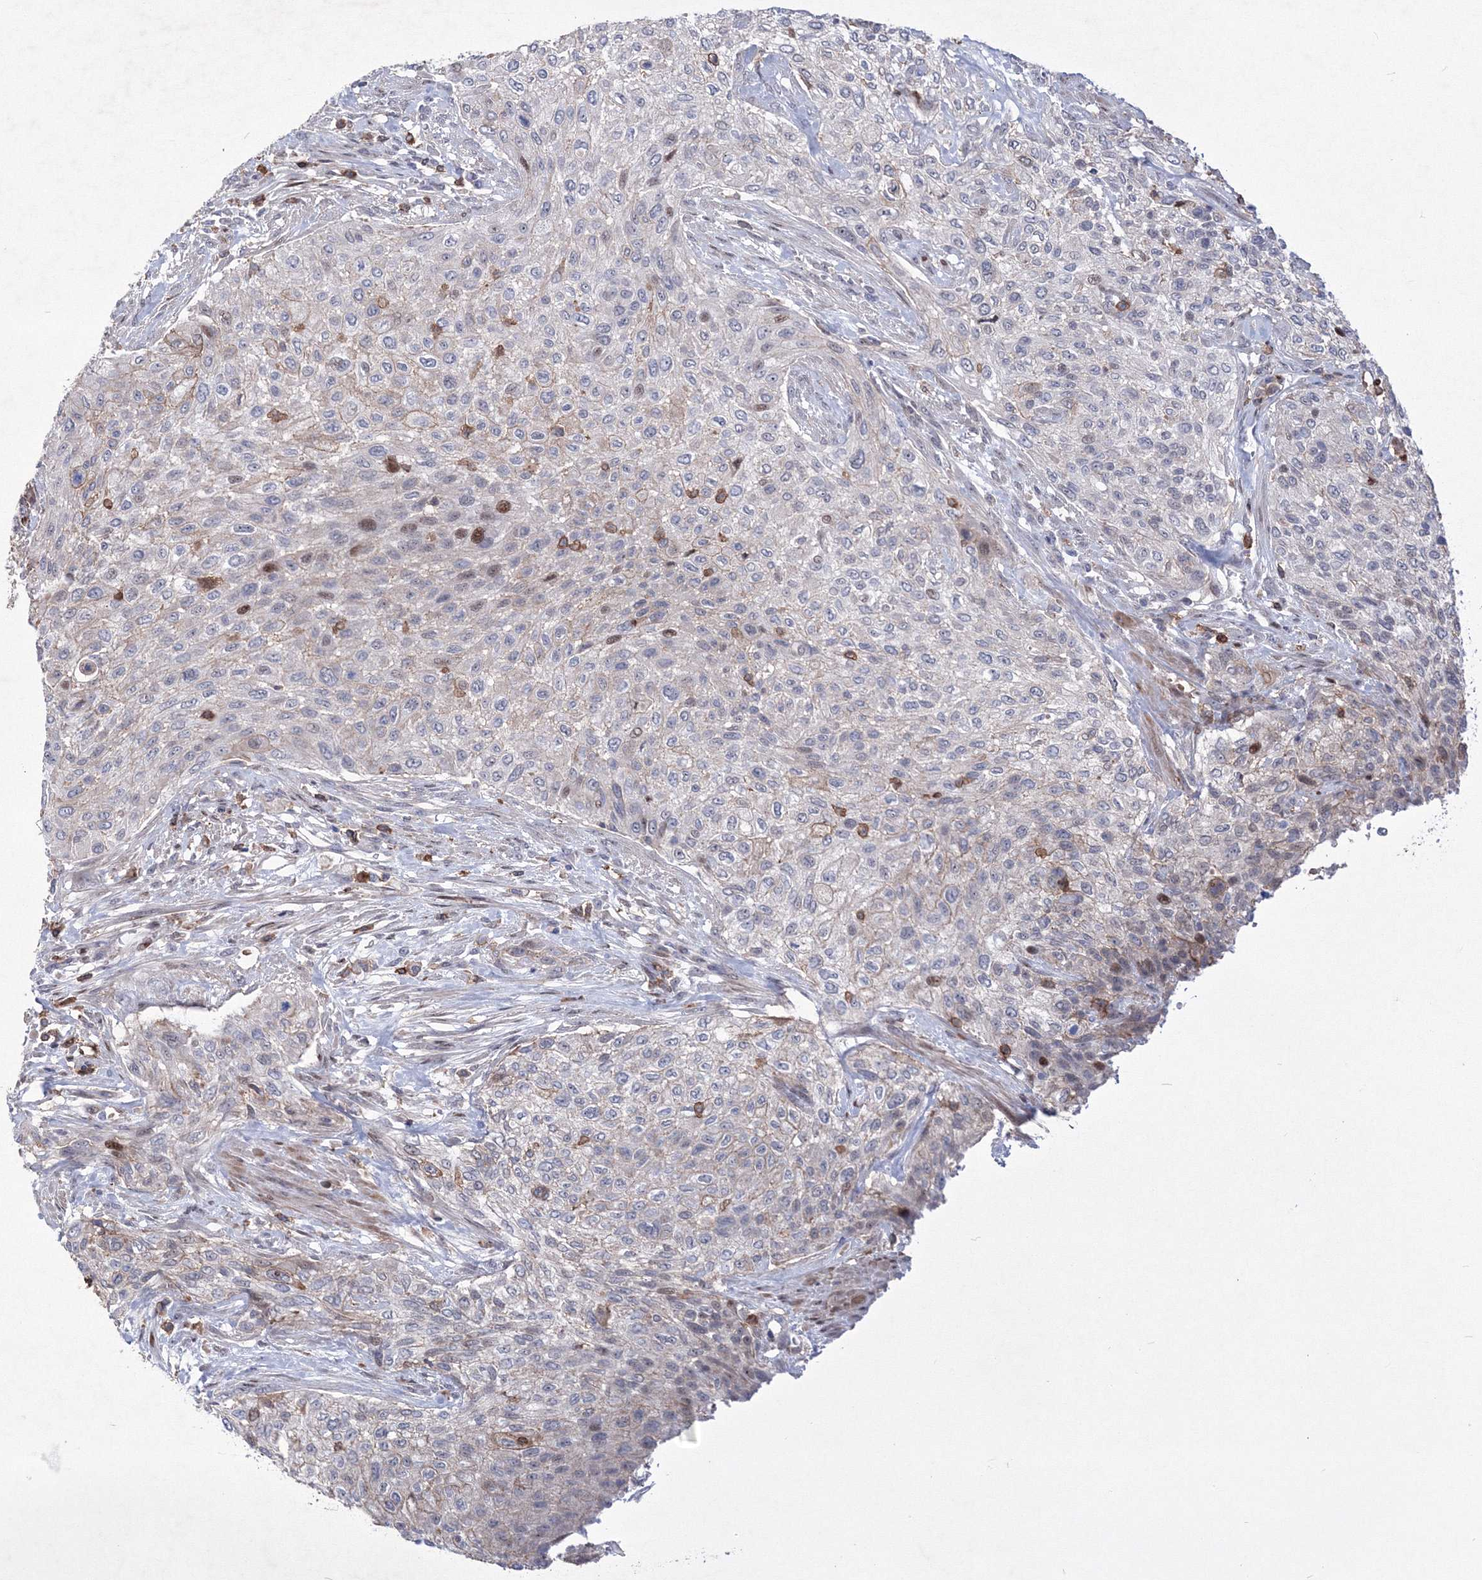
{"staining": {"intensity": "moderate", "quantity": "<25%", "location": "cytoplasmic/membranous,nuclear"}, "tissue": "urothelial cancer", "cell_type": "Tumor cells", "image_type": "cancer", "snomed": [{"axis": "morphology", "description": "Normal tissue, NOS"}, {"axis": "morphology", "description": "Urothelial carcinoma, NOS"}, {"axis": "topography", "description": "Urinary bladder"}, {"axis": "topography", "description": "Peripheral nerve tissue"}], "caption": "Immunohistochemistry (IHC) micrograph of neoplastic tissue: urothelial cancer stained using immunohistochemistry (IHC) displays low levels of moderate protein expression localized specifically in the cytoplasmic/membranous and nuclear of tumor cells, appearing as a cytoplasmic/membranous and nuclear brown color.", "gene": "RNPEPL1", "patient": {"sex": "male", "age": 35}}